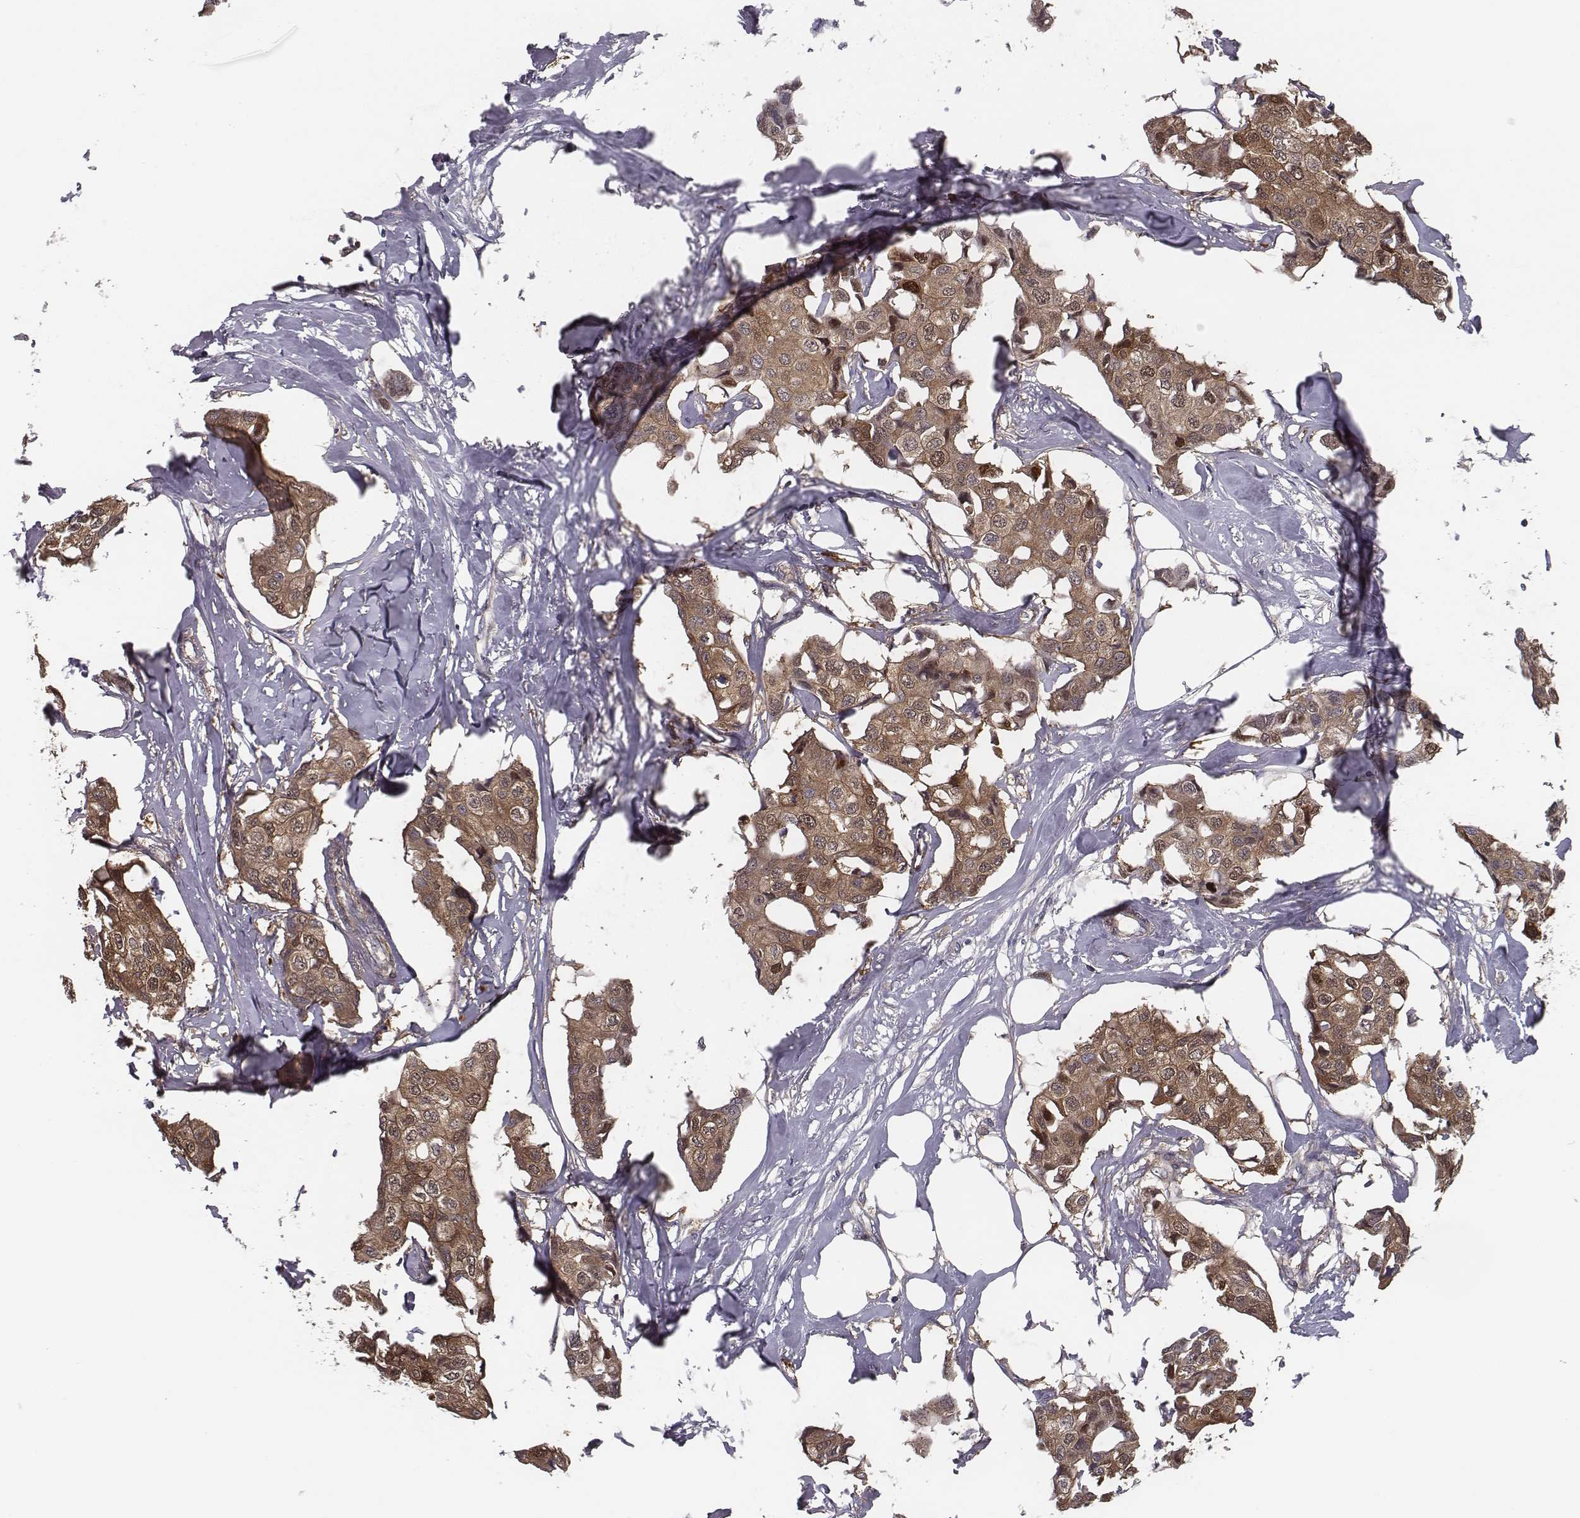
{"staining": {"intensity": "moderate", "quantity": ">75%", "location": "cytoplasmic/membranous"}, "tissue": "breast cancer", "cell_type": "Tumor cells", "image_type": "cancer", "snomed": [{"axis": "morphology", "description": "Duct carcinoma"}, {"axis": "topography", "description": "Breast"}], "caption": "DAB immunohistochemical staining of infiltrating ductal carcinoma (breast) shows moderate cytoplasmic/membranous protein expression in about >75% of tumor cells.", "gene": "ISYNA1", "patient": {"sex": "female", "age": 80}}